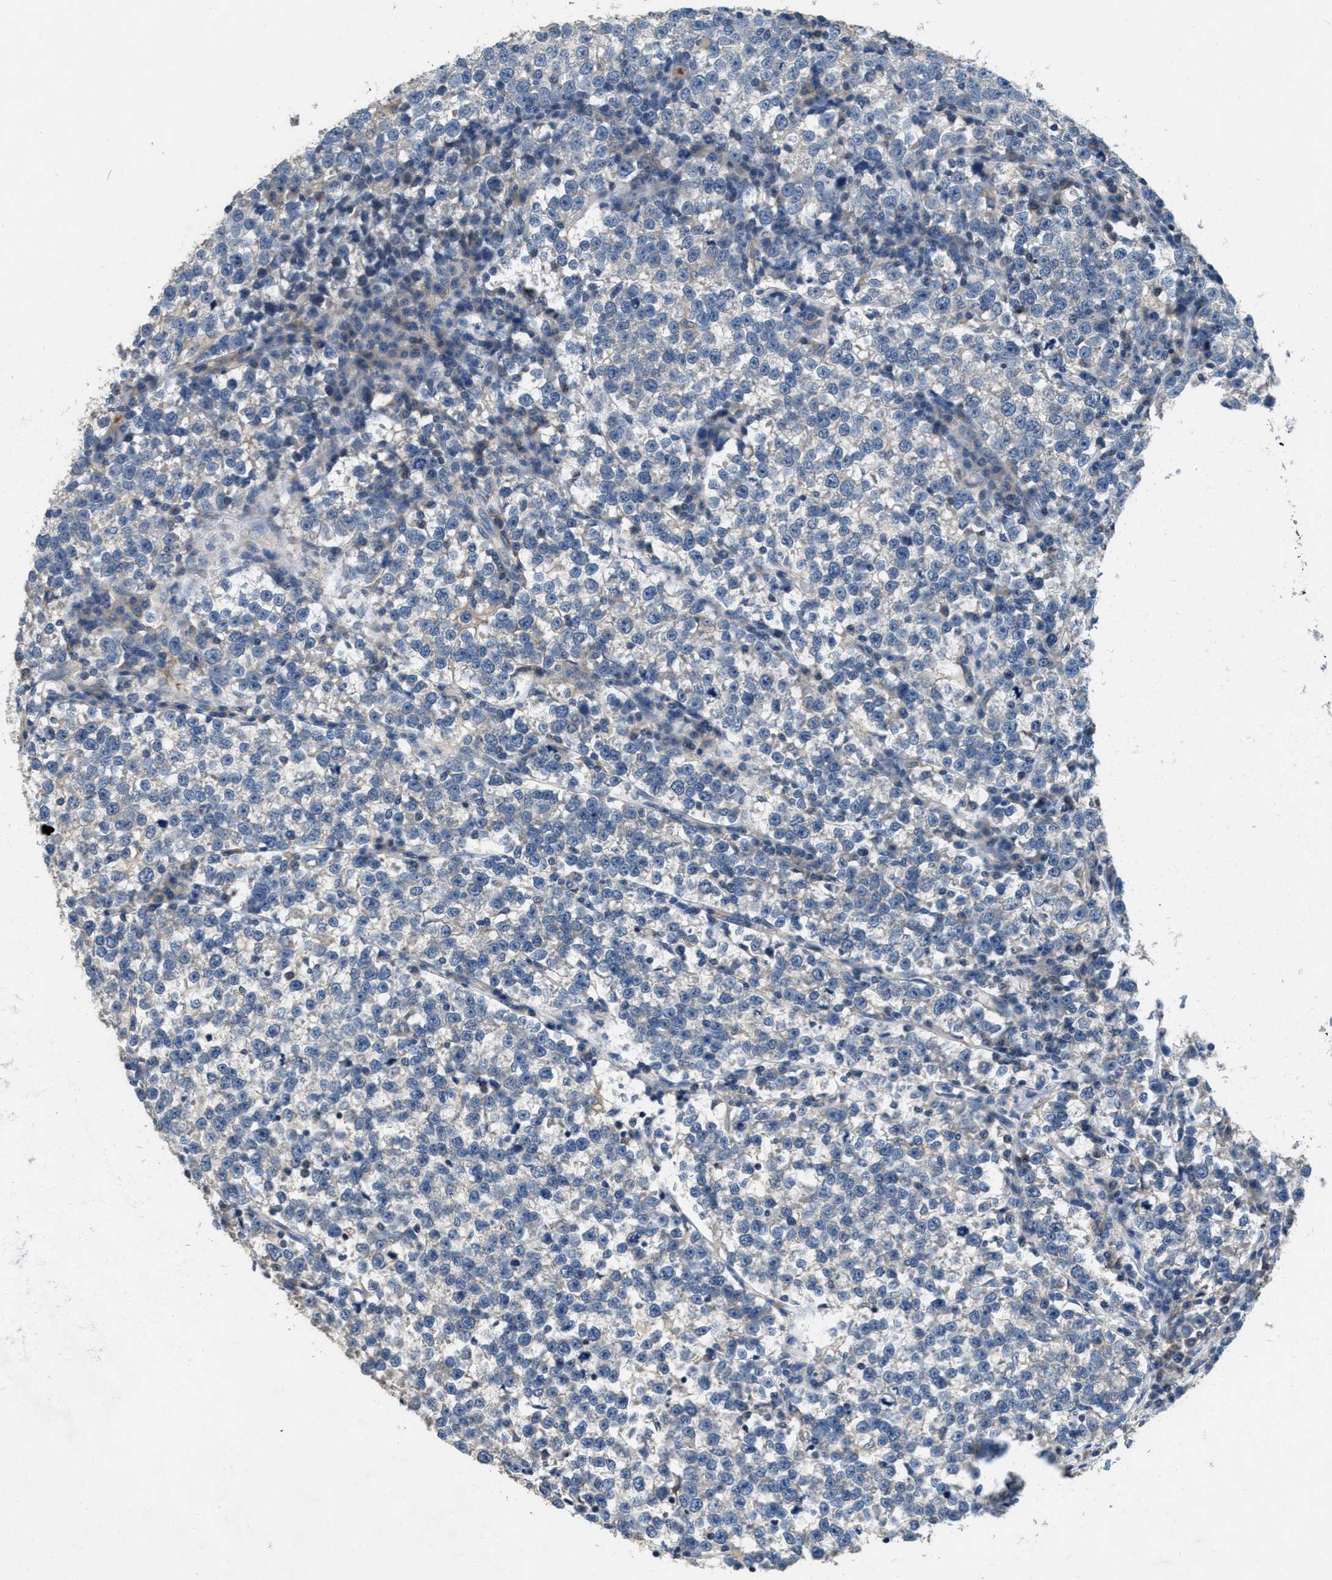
{"staining": {"intensity": "negative", "quantity": "none", "location": "none"}, "tissue": "testis cancer", "cell_type": "Tumor cells", "image_type": "cancer", "snomed": [{"axis": "morphology", "description": "Normal tissue, NOS"}, {"axis": "morphology", "description": "Seminoma, NOS"}, {"axis": "topography", "description": "Testis"}], "caption": "Tumor cells show no significant positivity in testis cancer (seminoma).", "gene": "DGKE", "patient": {"sex": "male", "age": 43}}